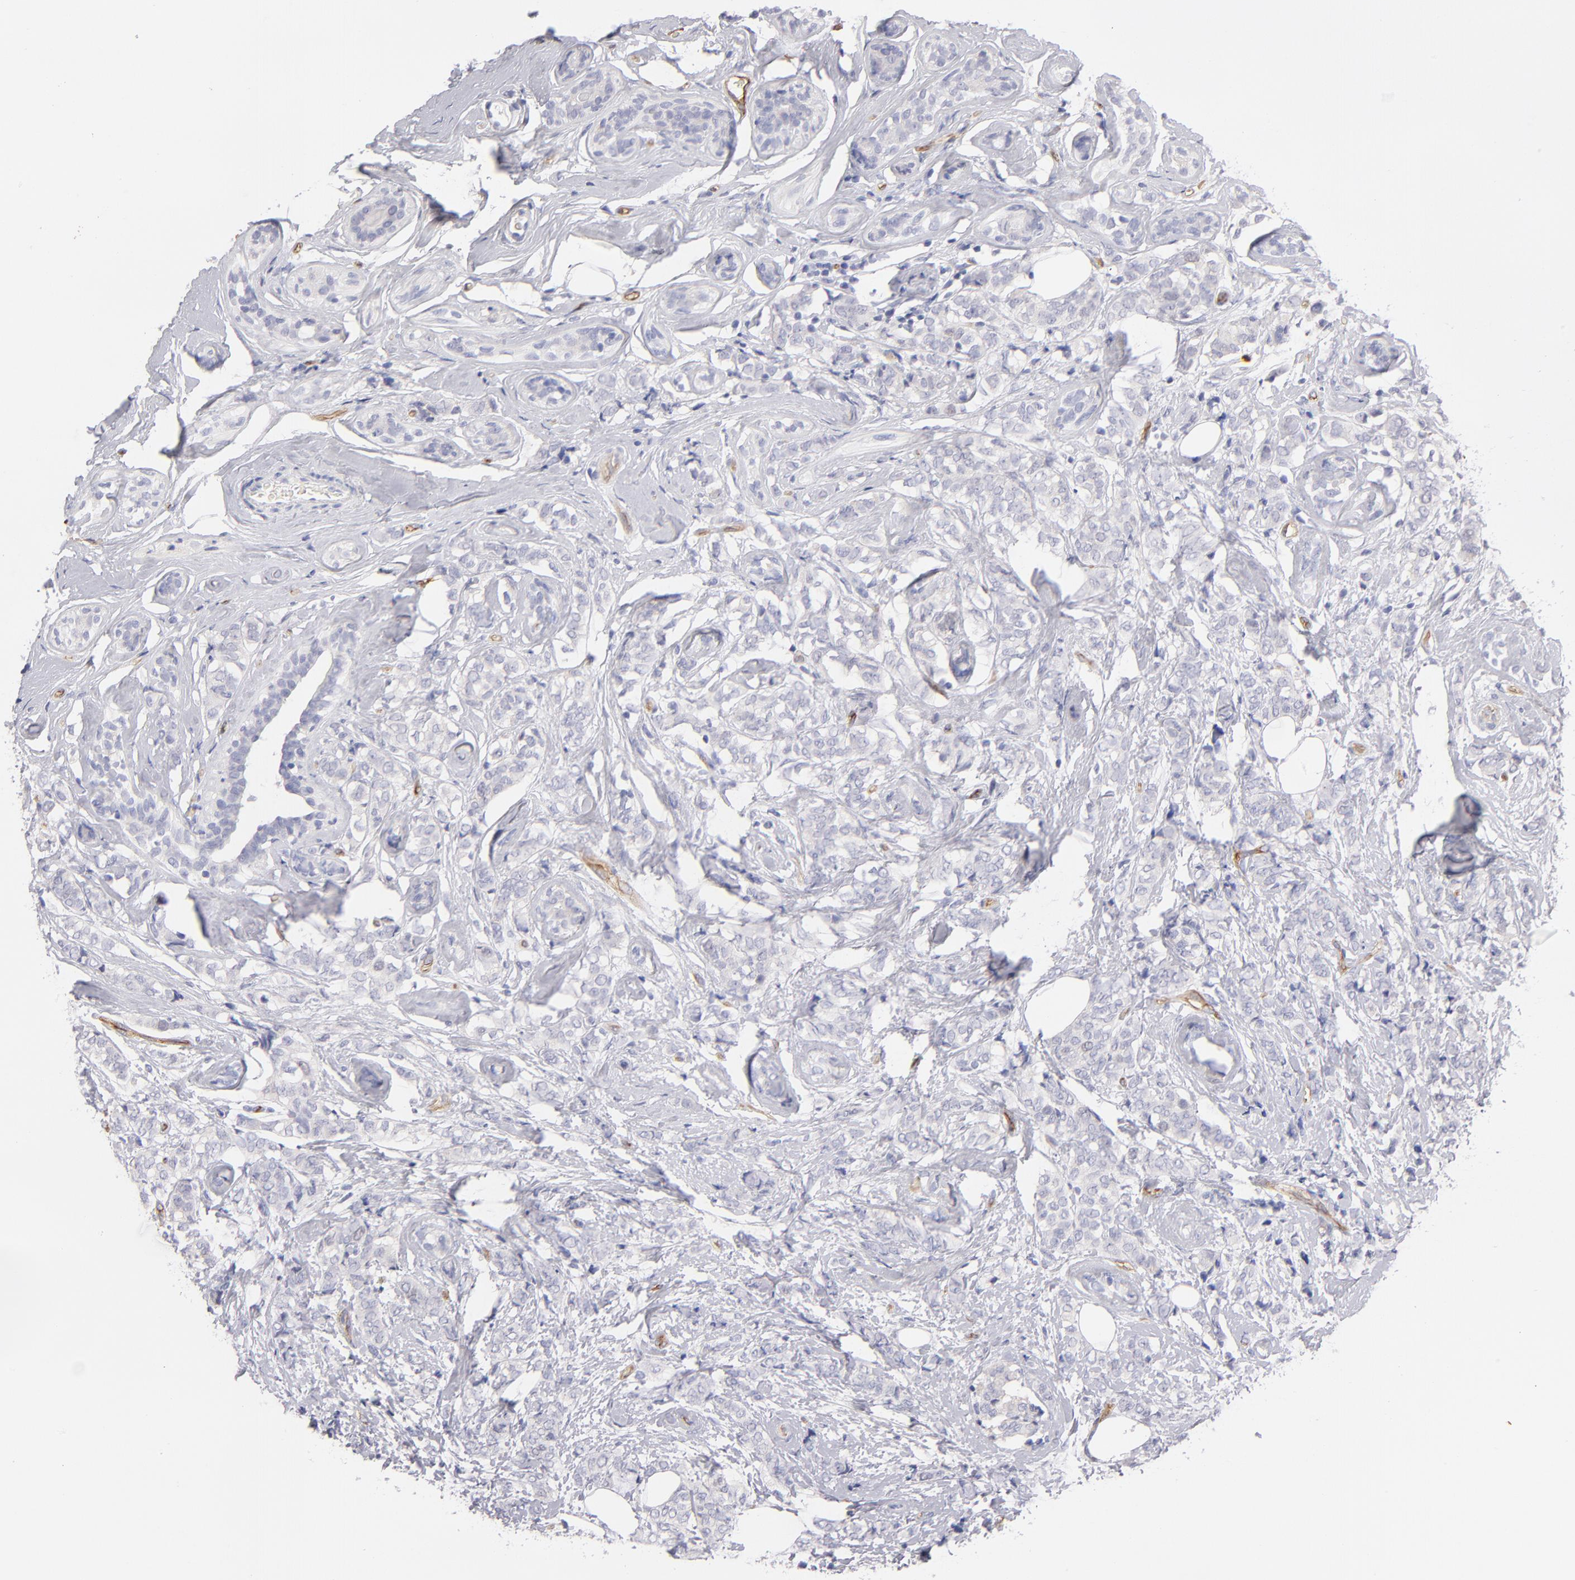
{"staining": {"intensity": "negative", "quantity": "none", "location": "none"}, "tissue": "breast cancer", "cell_type": "Tumor cells", "image_type": "cancer", "snomed": [{"axis": "morphology", "description": "Lobular carcinoma"}, {"axis": "topography", "description": "Breast"}], "caption": "Histopathology image shows no significant protein expression in tumor cells of breast cancer (lobular carcinoma).", "gene": "PLVAP", "patient": {"sex": "female", "age": 60}}